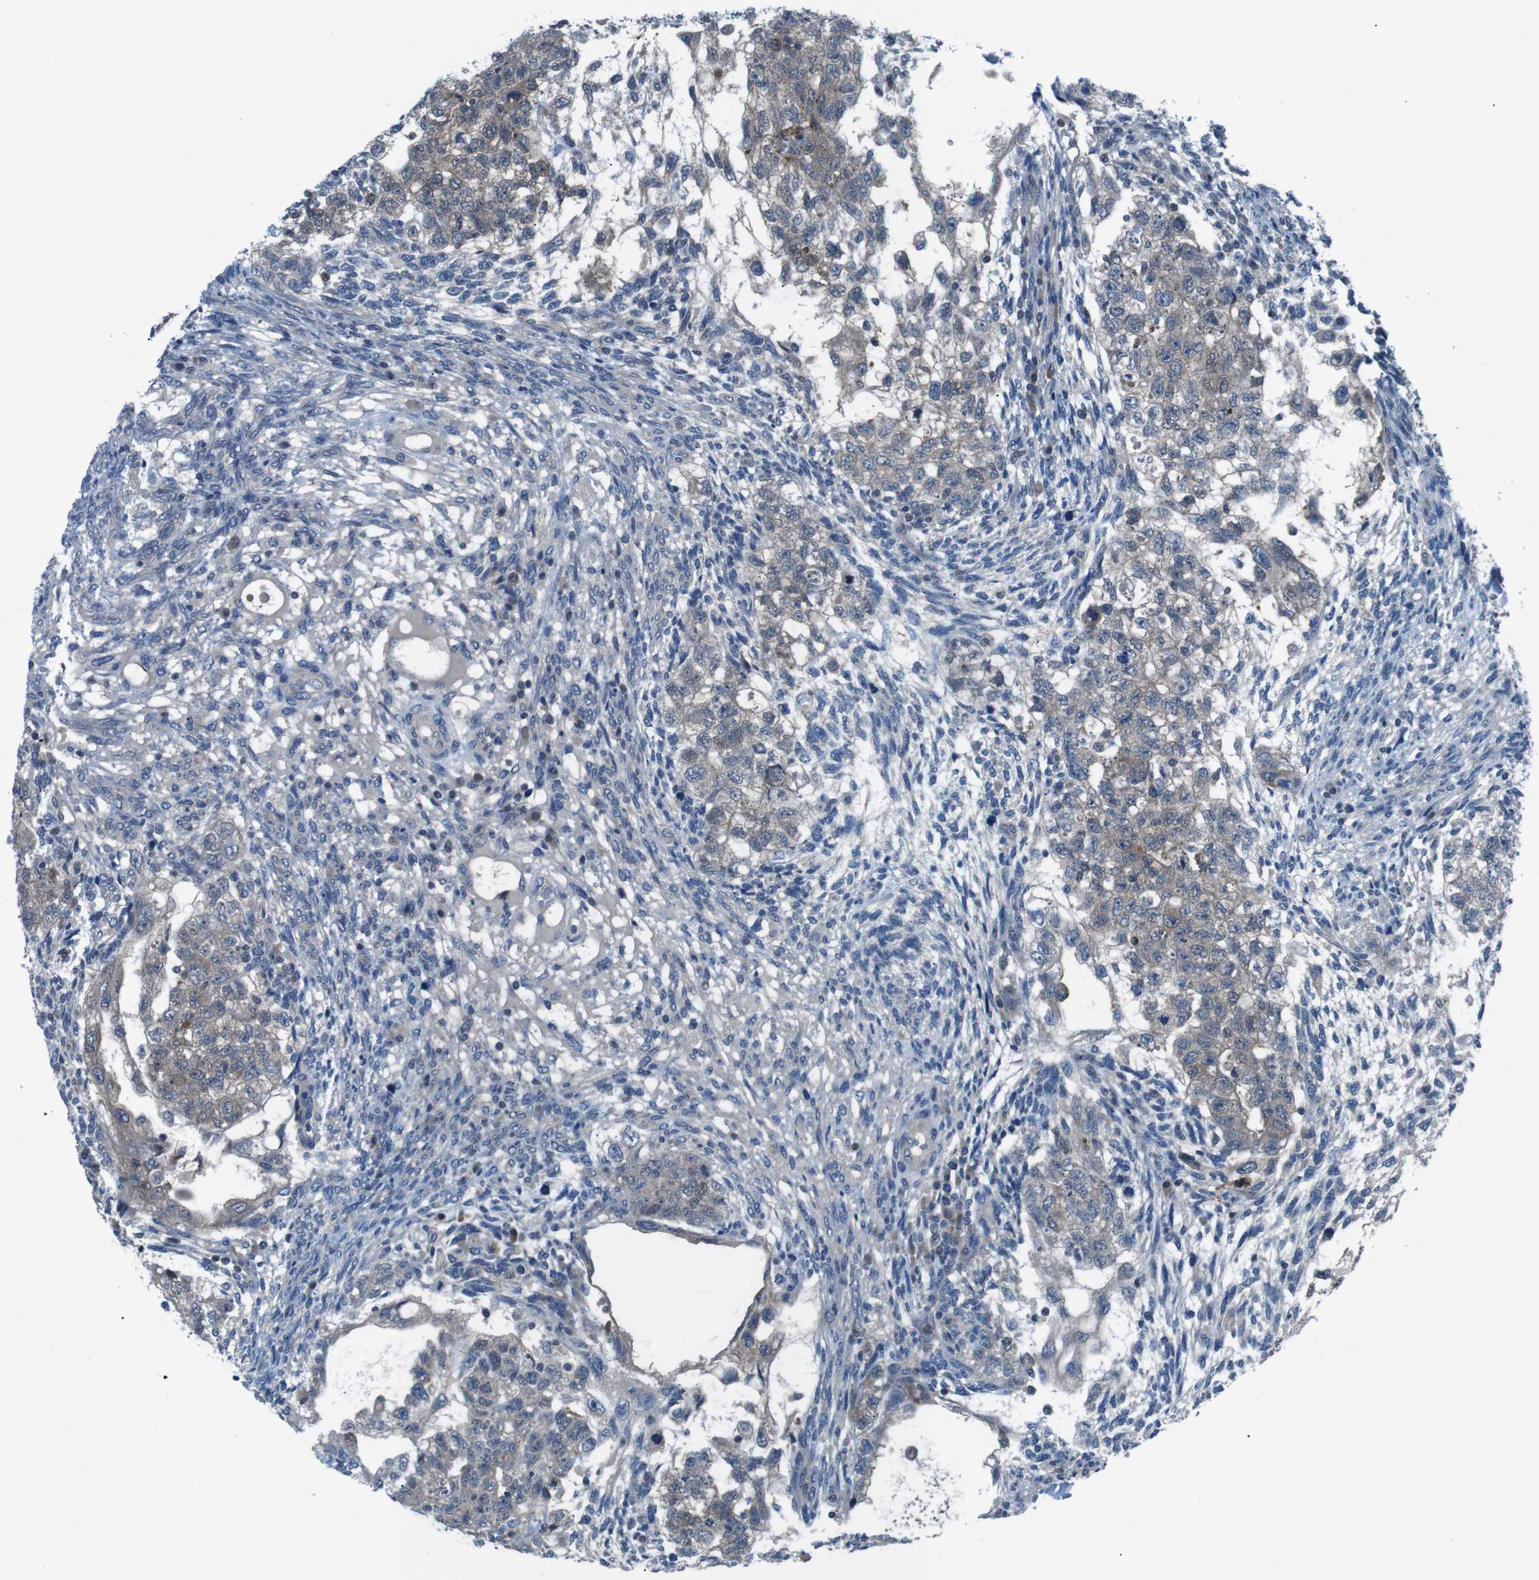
{"staining": {"intensity": "weak", "quantity": ">75%", "location": "cytoplasmic/membranous"}, "tissue": "testis cancer", "cell_type": "Tumor cells", "image_type": "cancer", "snomed": [{"axis": "morphology", "description": "Normal tissue, NOS"}, {"axis": "morphology", "description": "Carcinoma, Embryonal, NOS"}, {"axis": "topography", "description": "Testis"}], "caption": "The micrograph reveals immunohistochemical staining of testis embryonal carcinoma. There is weak cytoplasmic/membranous positivity is seen in about >75% of tumor cells. (DAB (3,3'-diaminobenzidine) IHC with brightfield microscopy, high magnification).", "gene": "NANOS2", "patient": {"sex": "male", "age": 36}}